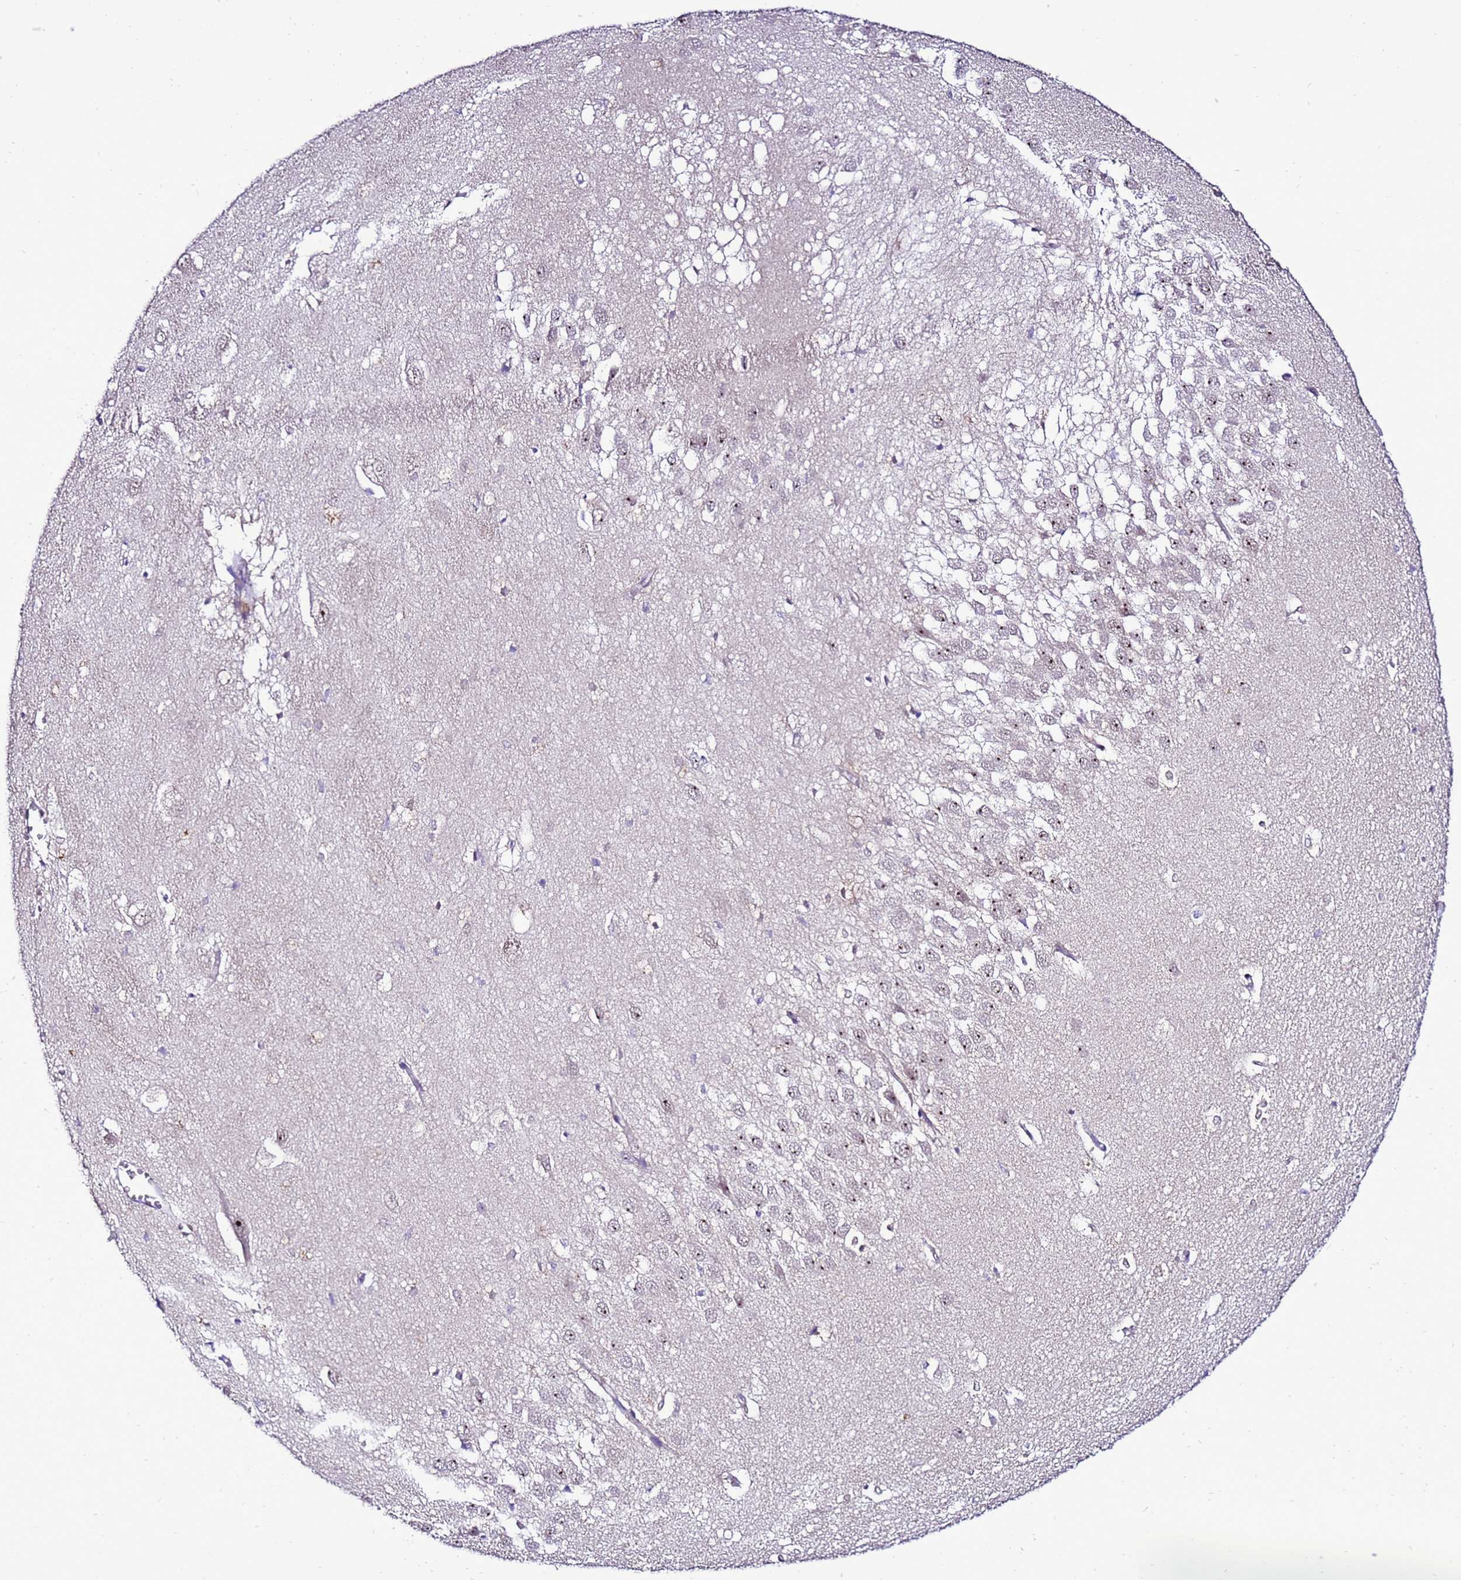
{"staining": {"intensity": "negative", "quantity": "none", "location": "none"}, "tissue": "hippocampus", "cell_type": "Glial cells", "image_type": "normal", "snomed": [{"axis": "morphology", "description": "Normal tissue, NOS"}, {"axis": "topography", "description": "Hippocampus"}], "caption": "Immunohistochemical staining of normal human hippocampus shows no significant positivity in glial cells. (DAB (3,3'-diaminobenzidine) immunohistochemistry with hematoxylin counter stain).", "gene": "DPH6", "patient": {"sex": "female", "age": 64}}